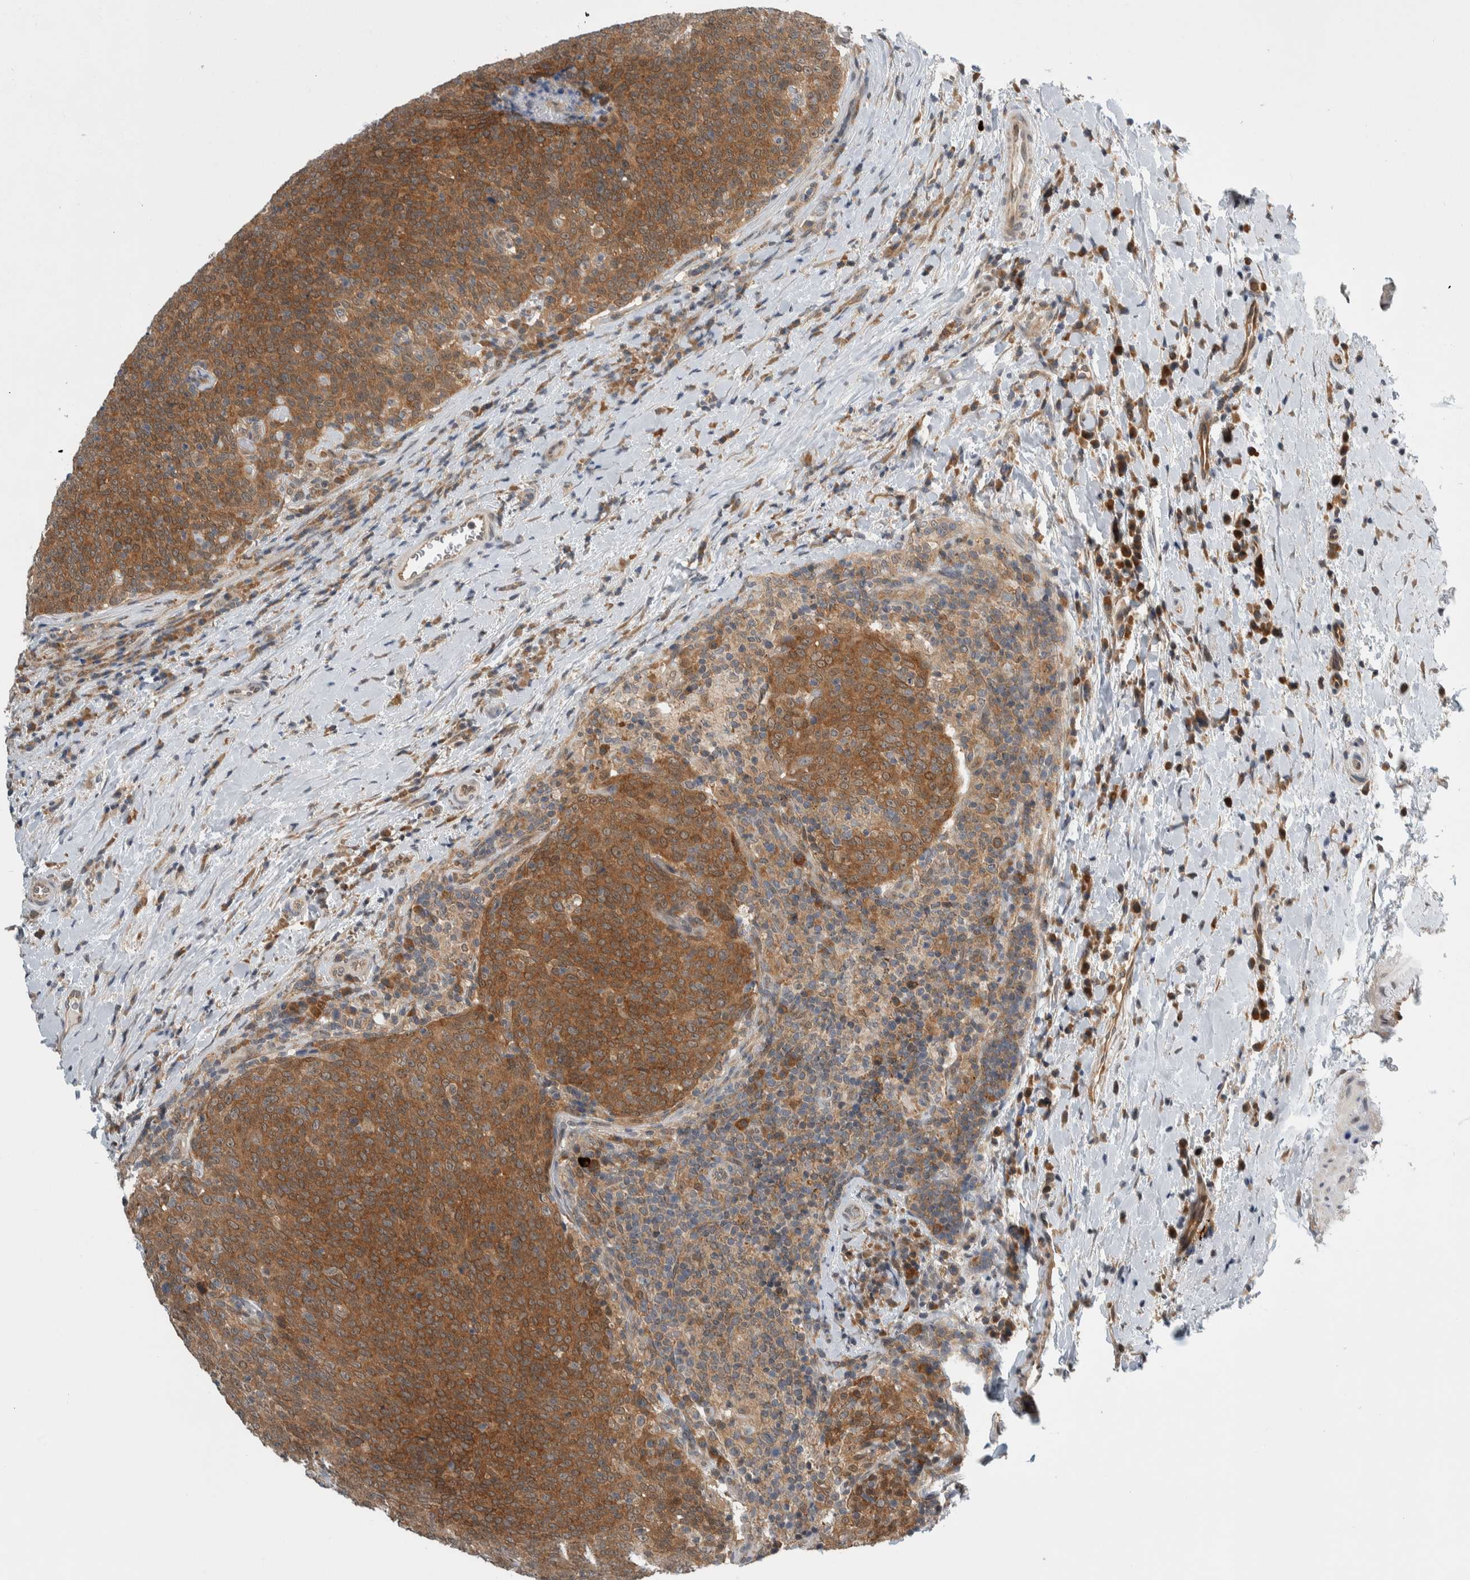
{"staining": {"intensity": "strong", "quantity": ">75%", "location": "cytoplasmic/membranous"}, "tissue": "head and neck cancer", "cell_type": "Tumor cells", "image_type": "cancer", "snomed": [{"axis": "morphology", "description": "Squamous cell carcinoma, NOS"}, {"axis": "morphology", "description": "Squamous cell carcinoma, metastatic, NOS"}, {"axis": "topography", "description": "Lymph node"}, {"axis": "topography", "description": "Head-Neck"}], "caption": "An image of head and neck cancer stained for a protein shows strong cytoplasmic/membranous brown staining in tumor cells. (IHC, brightfield microscopy, high magnification).", "gene": "CCDC43", "patient": {"sex": "male", "age": 62}}